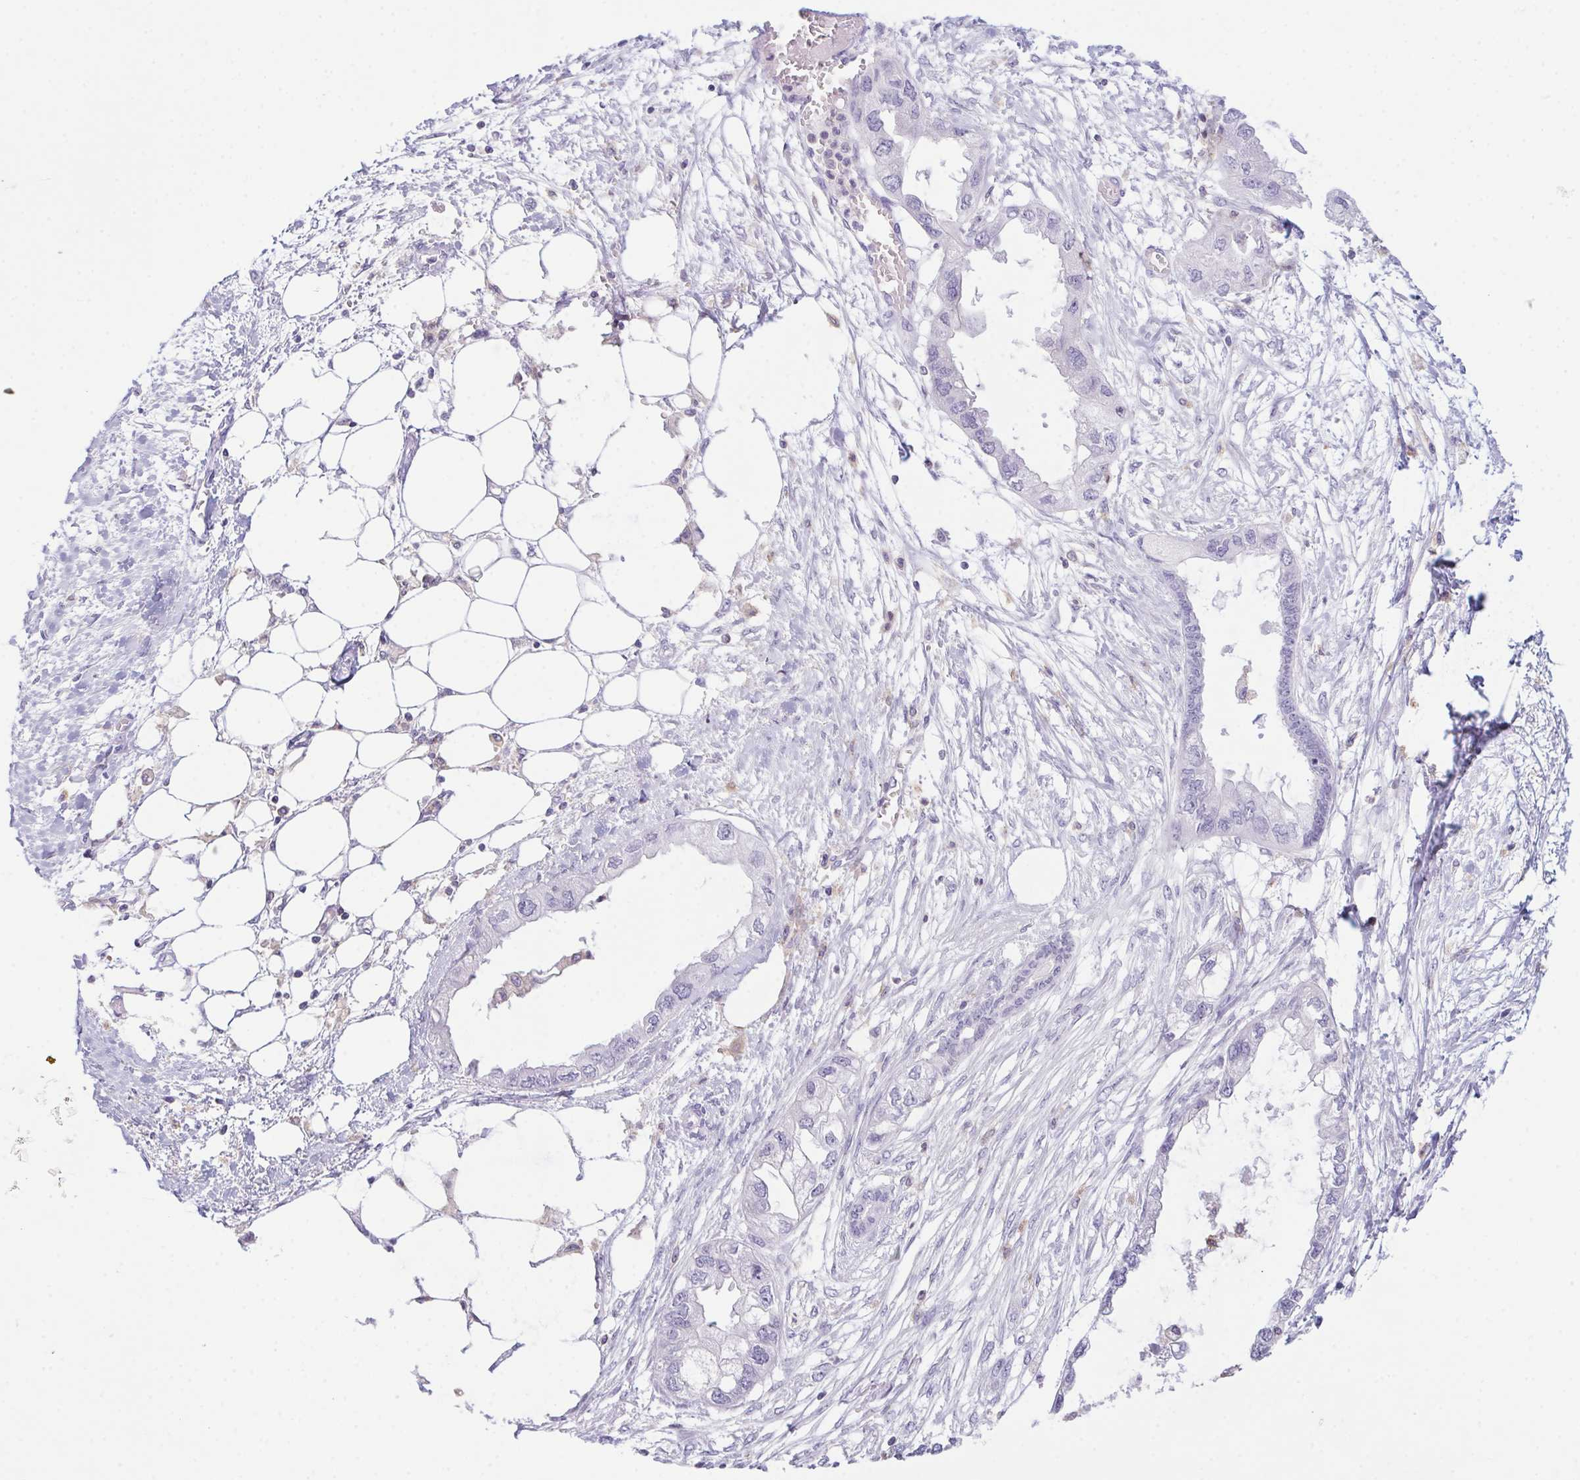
{"staining": {"intensity": "negative", "quantity": "none", "location": "none"}, "tissue": "endometrial cancer", "cell_type": "Tumor cells", "image_type": "cancer", "snomed": [{"axis": "morphology", "description": "Adenocarcinoma, NOS"}, {"axis": "morphology", "description": "Adenocarcinoma, metastatic, NOS"}, {"axis": "topography", "description": "Adipose tissue"}, {"axis": "topography", "description": "Endometrium"}], "caption": "Tumor cells show no significant protein positivity in endometrial cancer (metastatic adenocarcinoma).", "gene": "APBB1IP", "patient": {"sex": "female", "age": 67}}